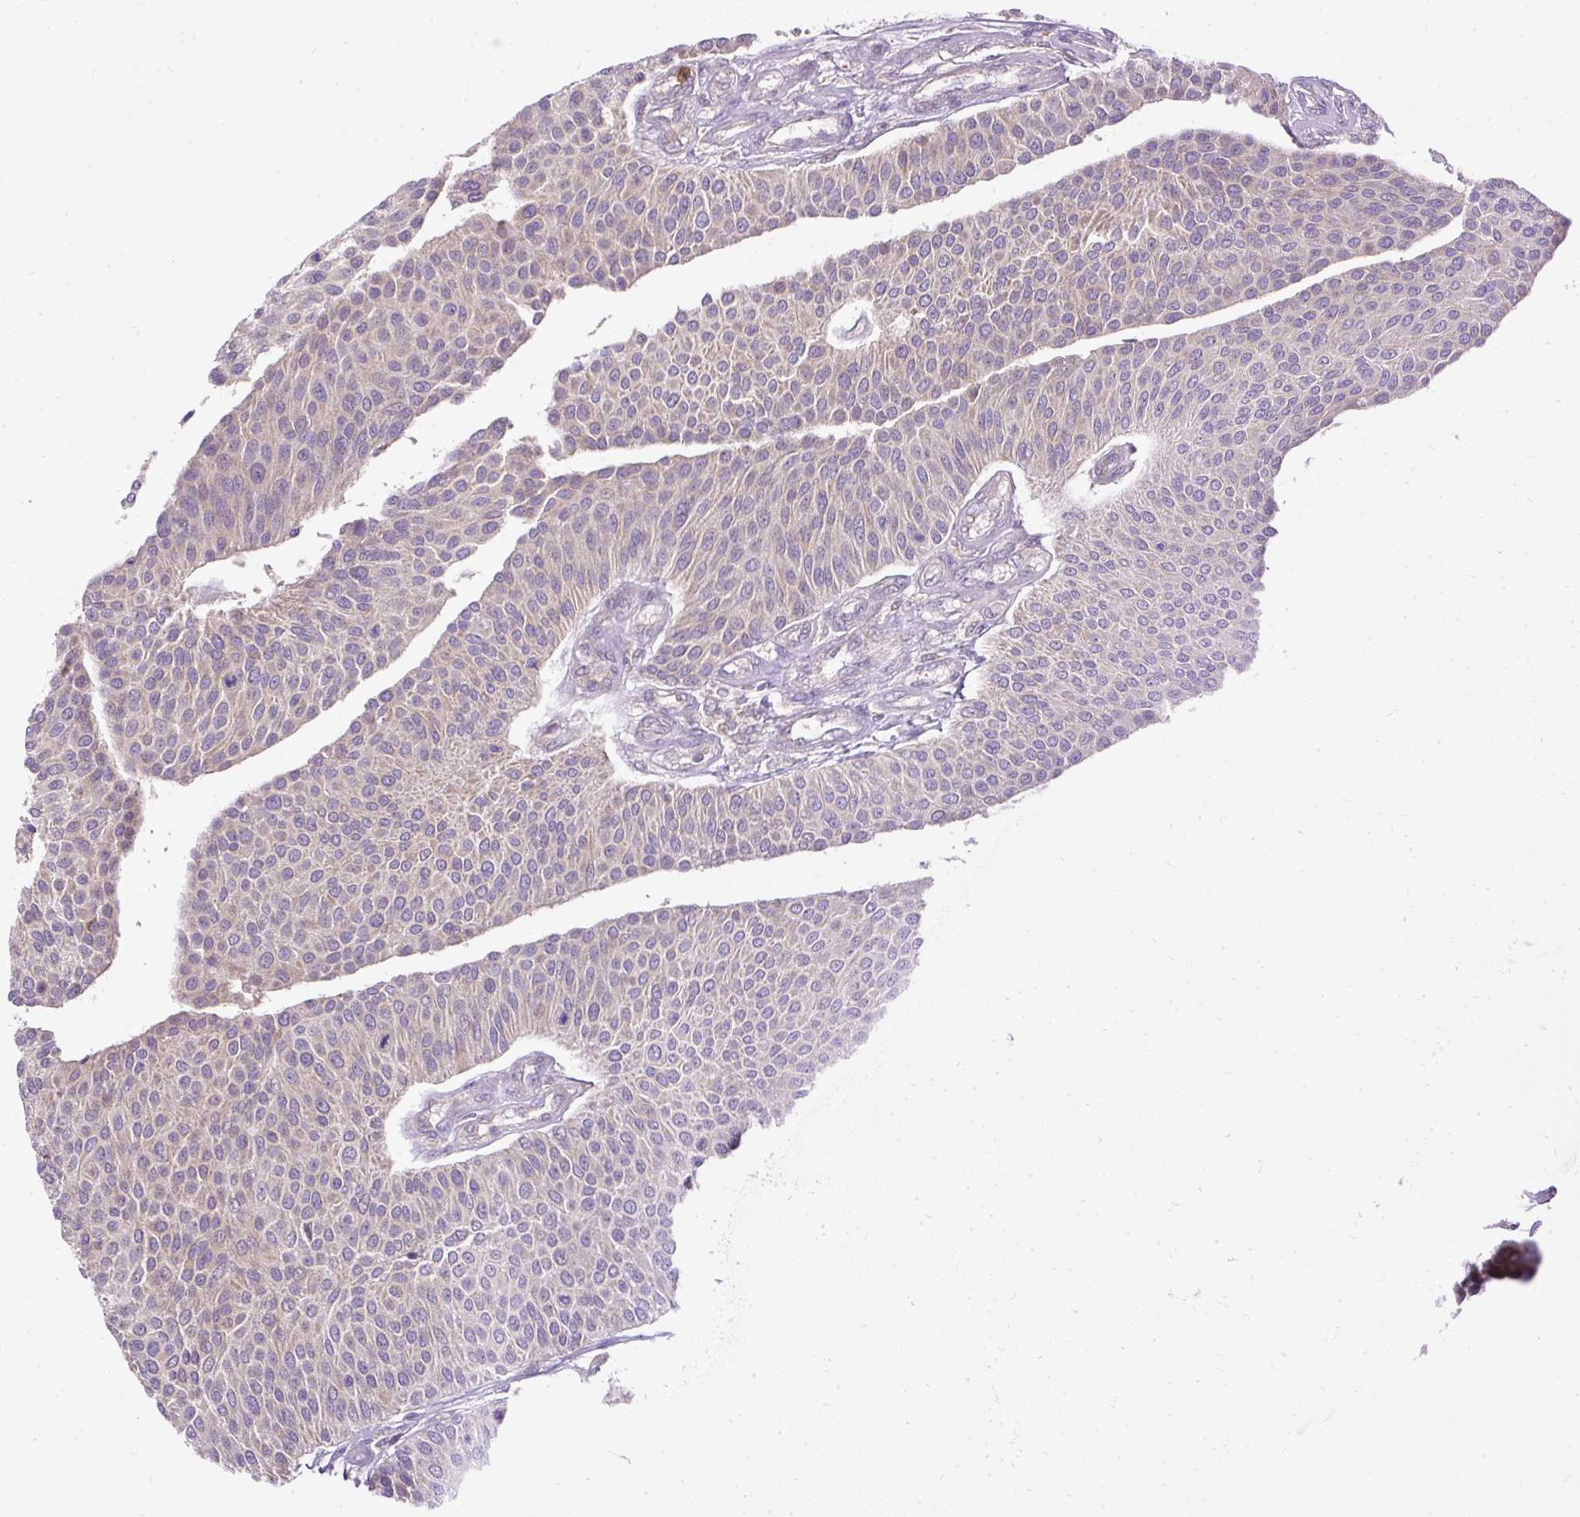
{"staining": {"intensity": "weak", "quantity": "<25%", "location": "cytoplasmic/membranous"}, "tissue": "urothelial cancer", "cell_type": "Tumor cells", "image_type": "cancer", "snomed": [{"axis": "morphology", "description": "Urothelial carcinoma, NOS"}, {"axis": "topography", "description": "Urinary bladder"}], "caption": "There is no significant positivity in tumor cells of urothelial cancer.", "gene": "CTTNBP2", "patient": {"sex": "male", "age": 55}}